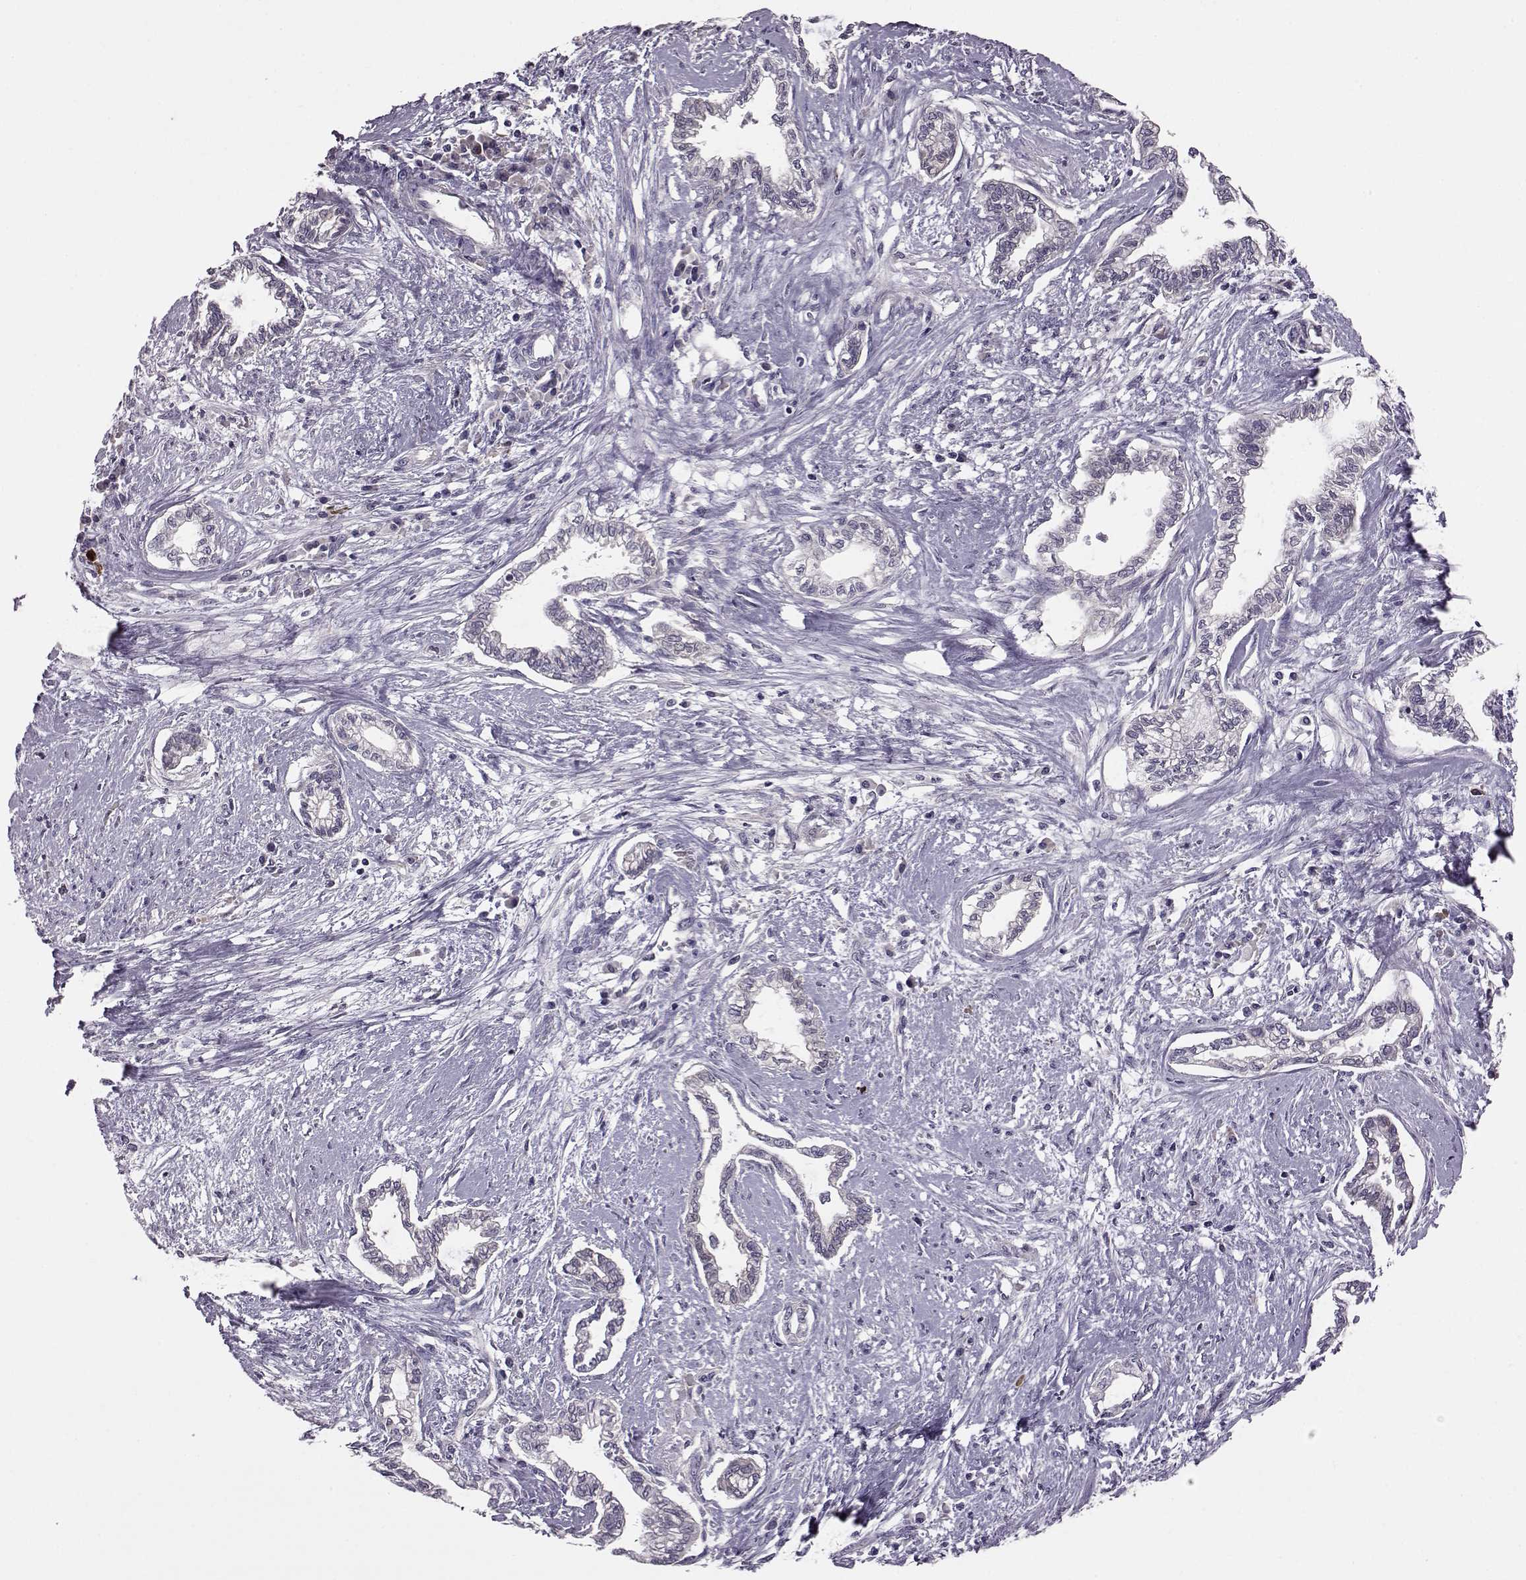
{"staining": {"intensity": "negative", "quantity": "none", "location": "none"}, "tissue": "cervical cancer", "cell_type": "Tumor cells", "image_type": "cancer", "snomed": [{"axis": "morphology", "description": "Adenocarcinoma, NOS"}, {"axis": "topography", "description": "Cervix"}], "caption": "Tumor cells show no significant positivity in cervical cancer.", "gene": "ADGRG2", "patient": {"sex": "female", "age": 62}}